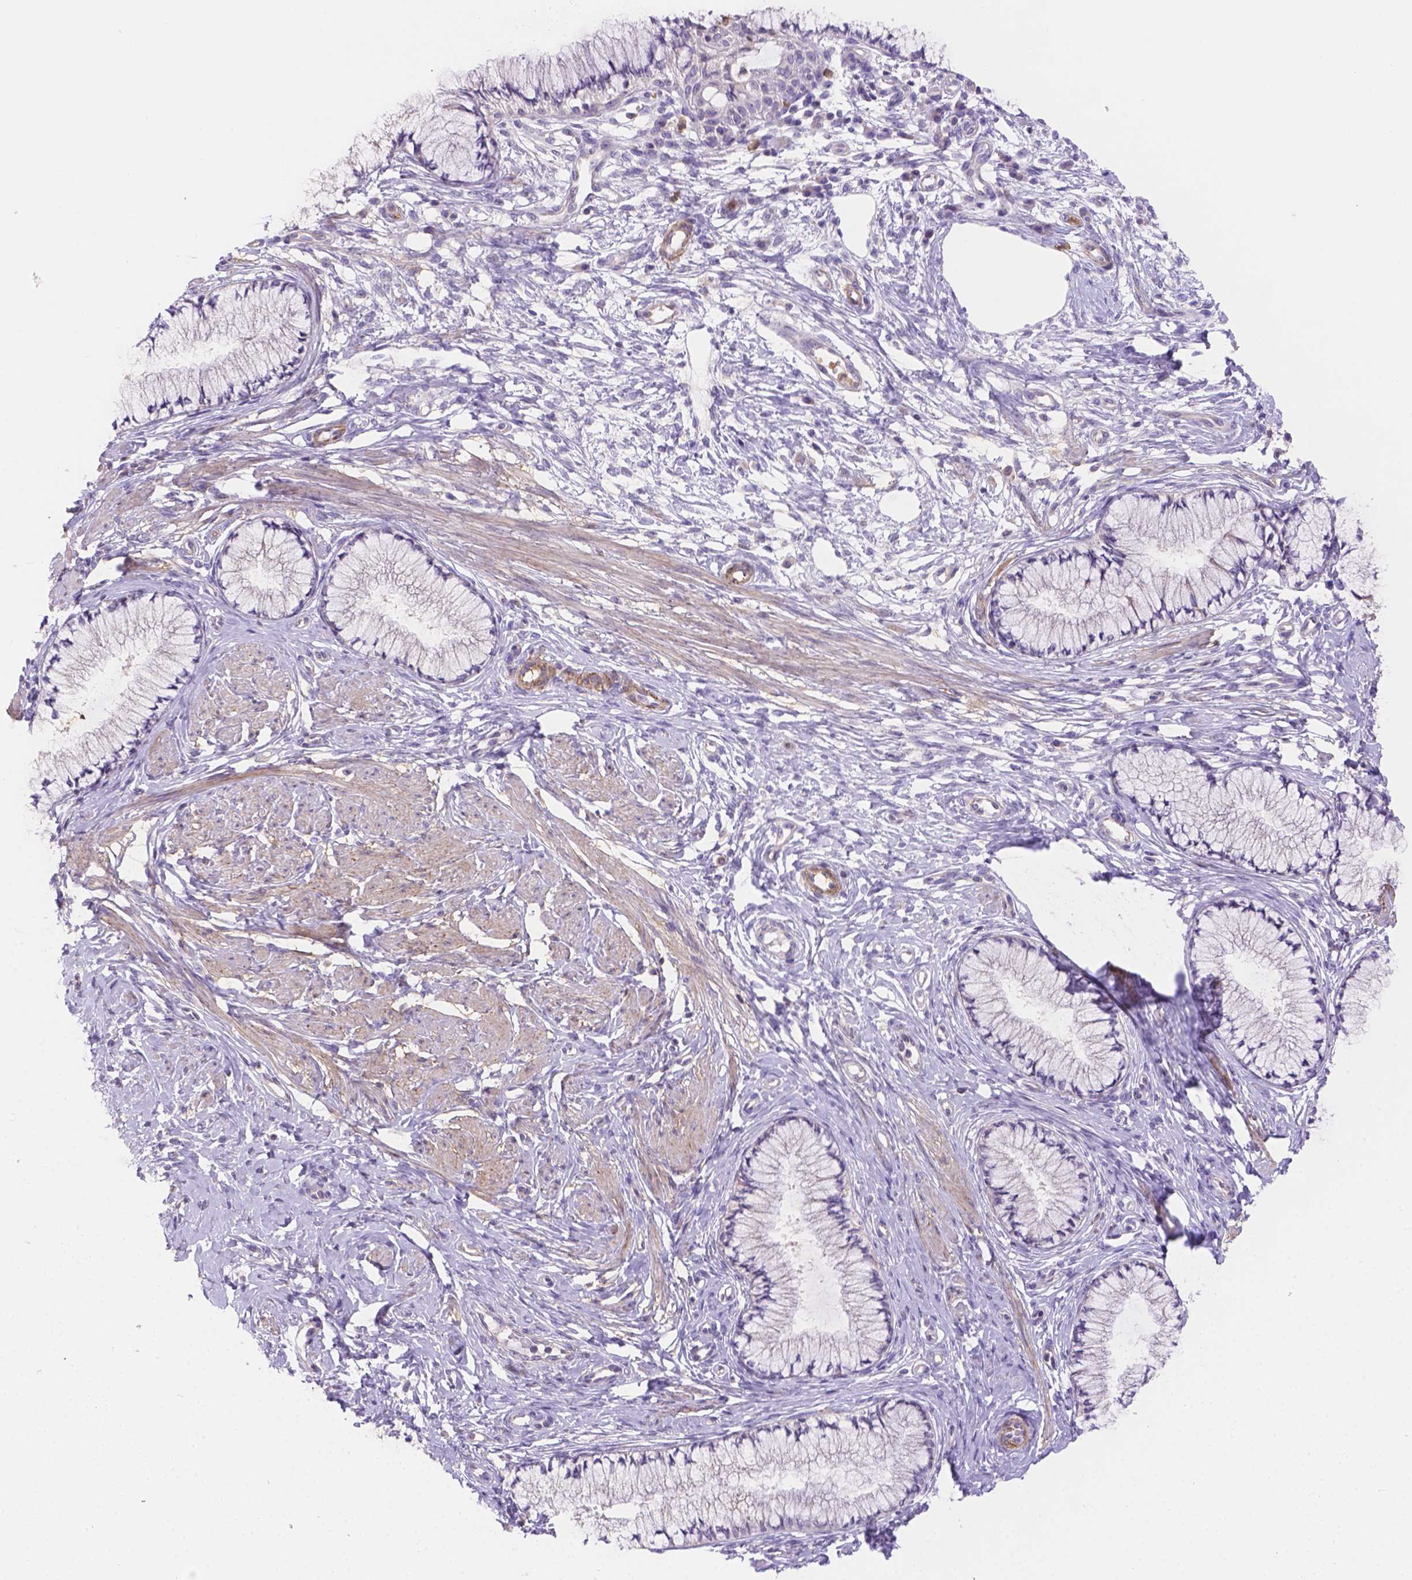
{"staining": {"intensity": "negative", "quantity": "none", "location": "none"}, "tissue": "cervix", "cell_type": "Glandular cells", "image_type": "normal", "snomed": [{"axis": "morphology", "description": "Normal tissue, NOS"}, {"axis": "topography", "description": "Cervix"}], "caption": "This is a image of immunohistochemistry (IHC) staining of benign cervix, which shows no positivity in glandular cells. (Immunohistochemistry (ihc), brightfield microscopy, high magnification).", "gene": "NXPE2", "patient": {"sex": "female", "age": 37}}